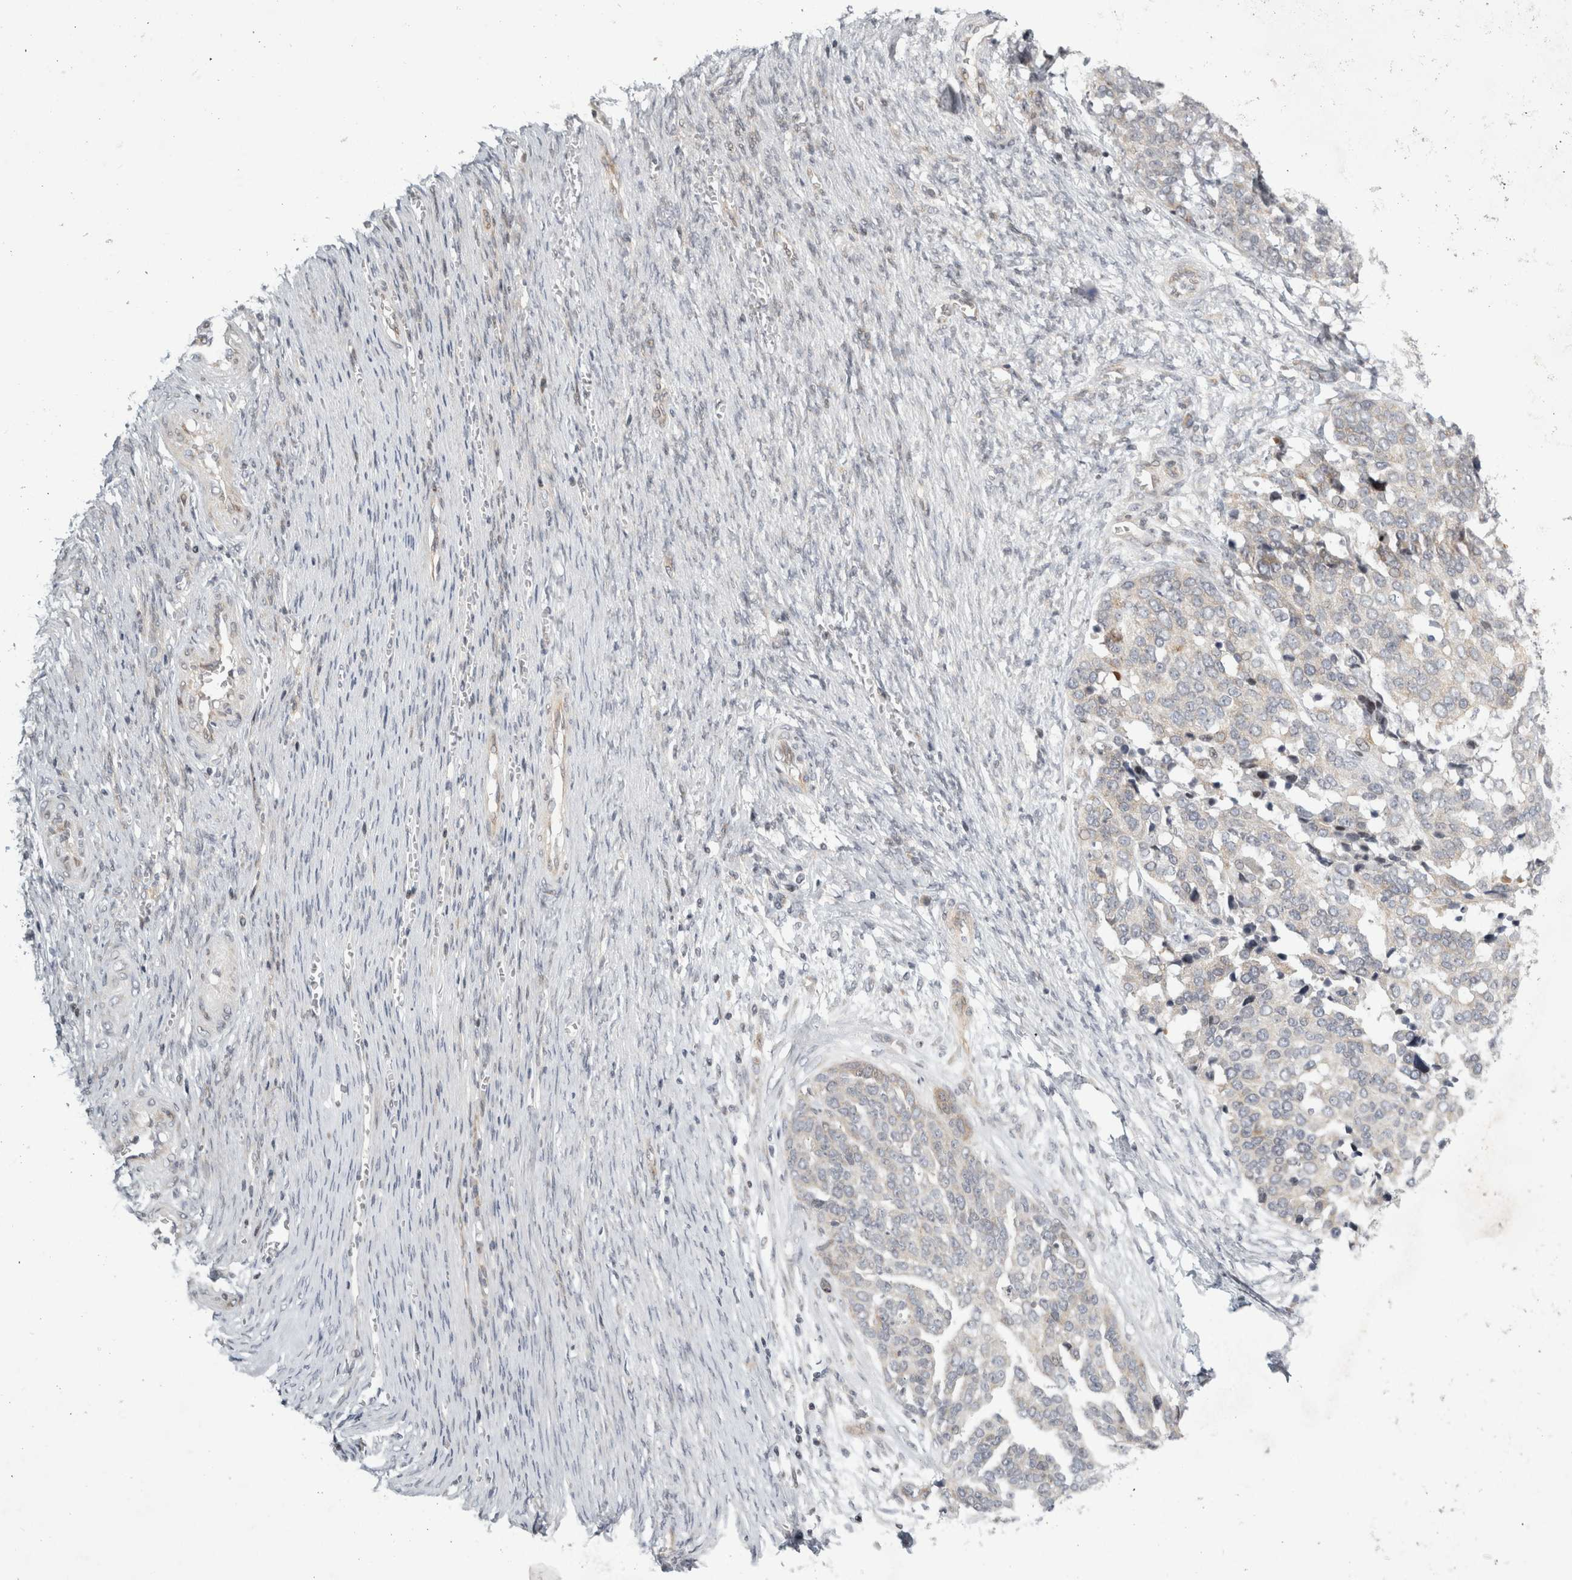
{"staining": {"intensity": "negative", "quantity": "none", "location": "none"}, "tissue": "ovarian cancer", "cell_type": "Tumor cells", "image_type": "cancer", "snomed": [{"axis": "morphology", "description": "Cystadenocarcinoma, serous, NOS"}, {"axis": "topography", "description": "Ovary"}], "caption": "Immunohistochemistry (IHC) of human serous cystadenocarcinoma (ovarian) shows no staining in tumor cells.", "gene": "UTP25", "patient": {"sex": "female", "age": 44}}